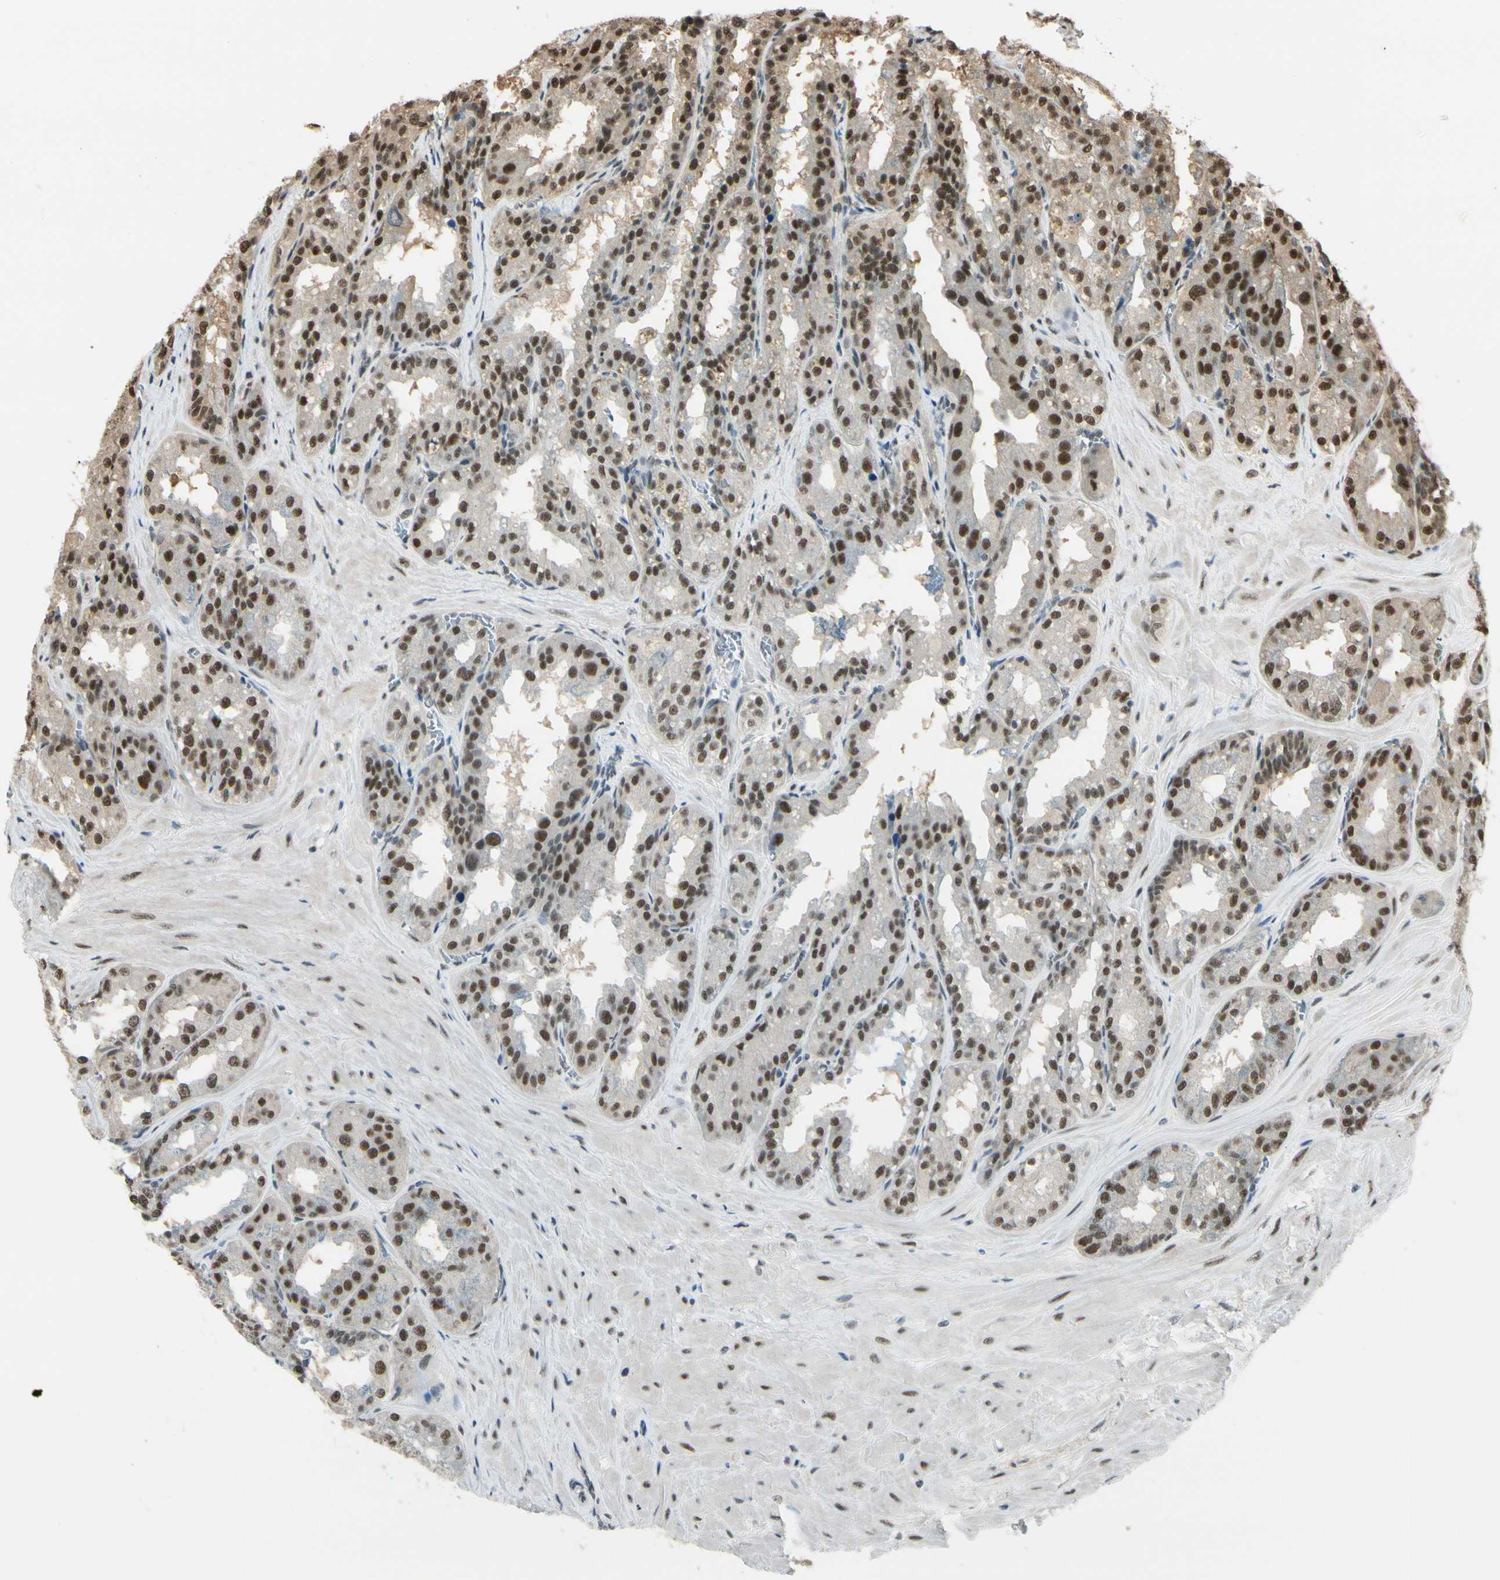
{"staining": {"intensity": "strong", "quantity": ">75%", "location": "nuclear"}, "tissue": "seminal vesicle", "cell_type": "Glandular cells", "image_type": "normal", "snomed": [{"axis": "morphology", "description": "Normal tissue, NOS"}, {"axis": "topography", "description": "Prostate"}, {"axis": "topography", "description": "Seminal veicle"}], "caption": "Strong nuclear expression is present in approximately >75% of glandular cells in normal seminal vesicle.", "gene": "HSF1", "patient": {"sex": "male", "age": 51}}